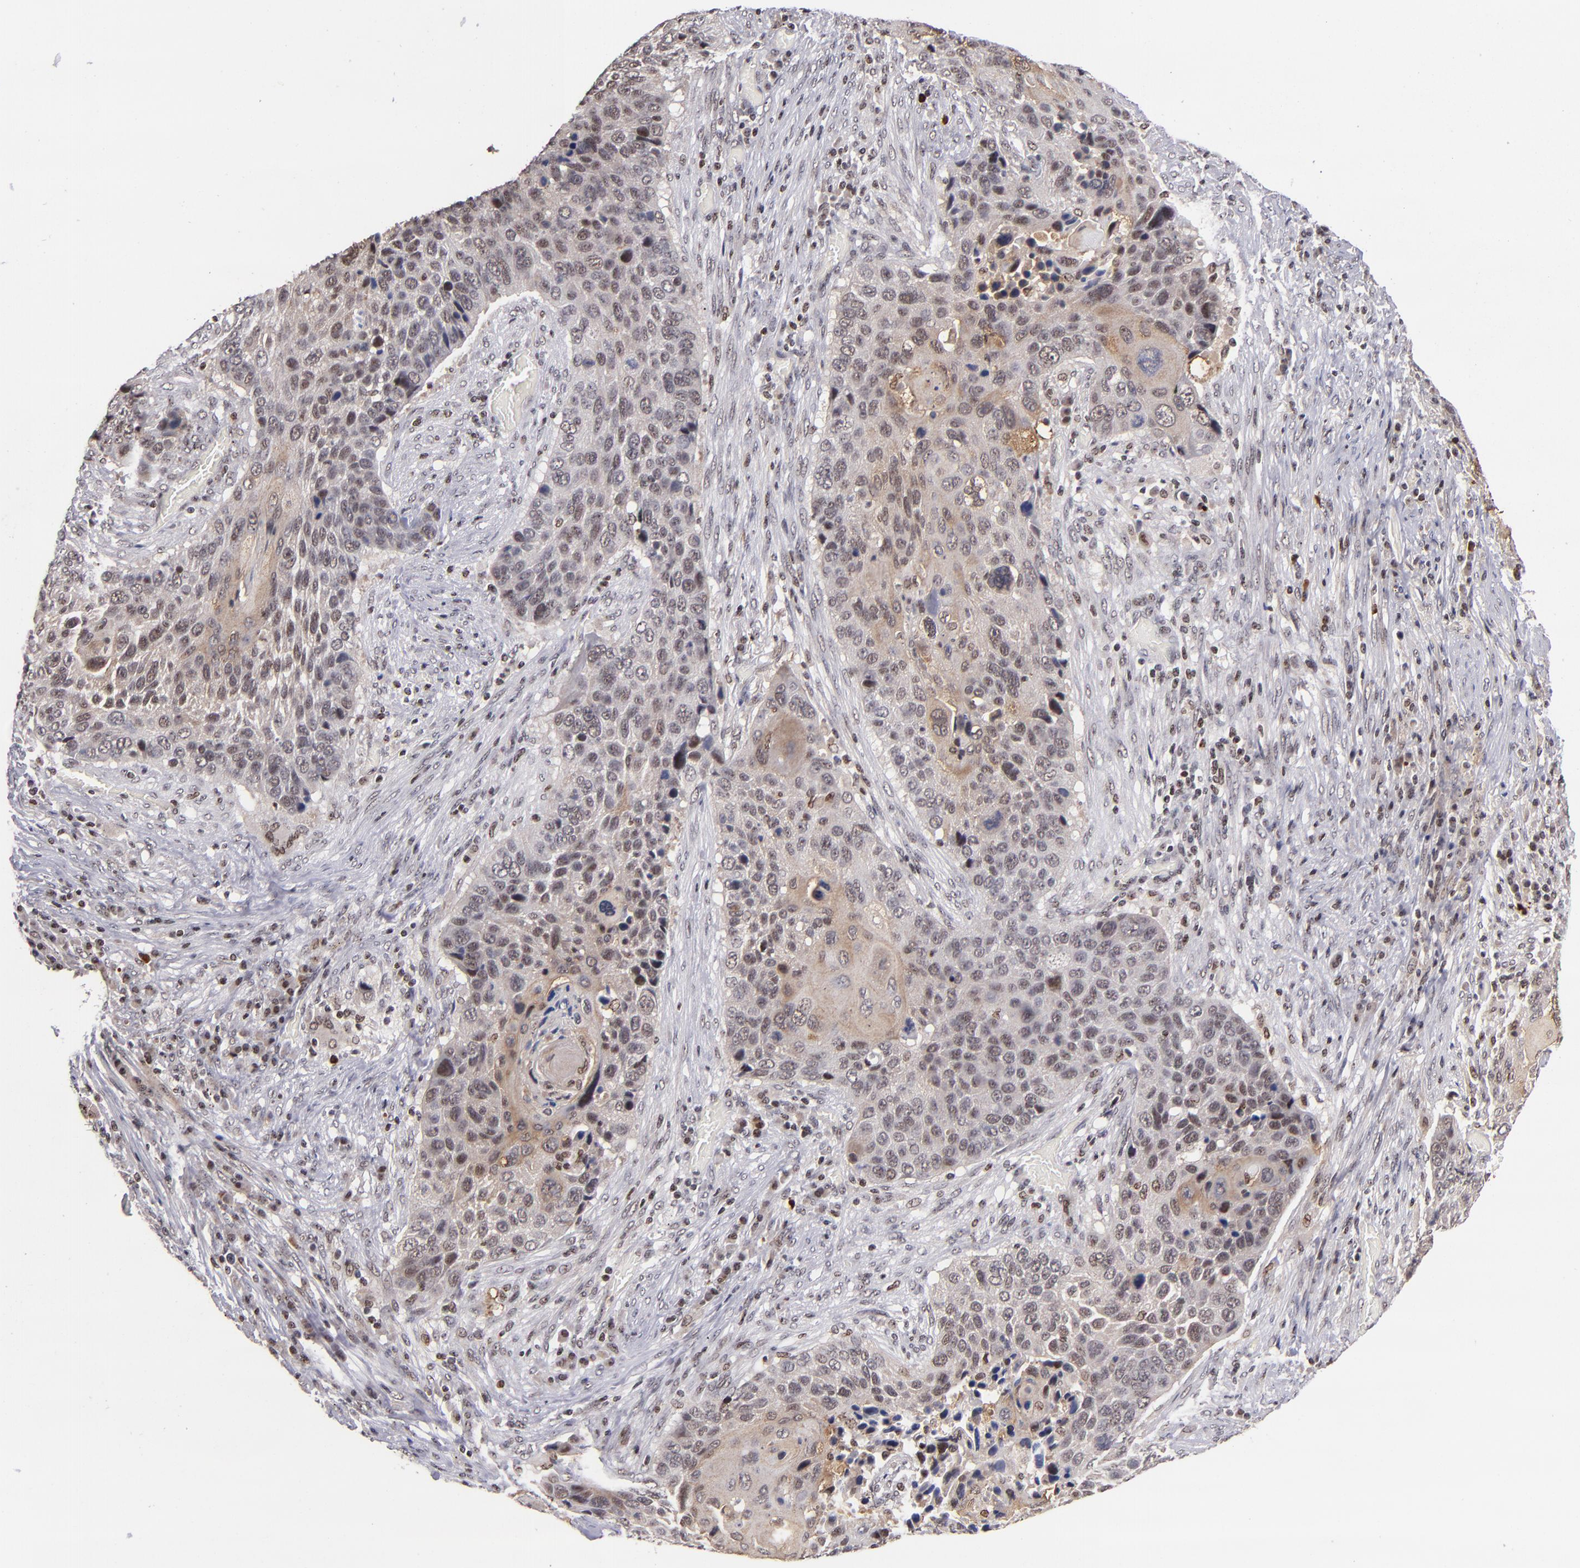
{"staining": {"intensity": "weak", "quantity": ">75%", "location": "cytoplasmic/membranous,nuclear"}, "tissue": "lung cancer", "cell_type": "Tumor cells", "image_type": "cancer", "snomed": [{"axis": "morphology", "description": "Squamous cell carcinoma, NOS"}, {"axis": "topography", "description": "Lung"}], "caption": "Immunohistochemistry micrograph of lung squamous cell carcinoma stained for a protein (brown), which exhibits low levels of weak cytoplasmic/membranous and nuclear staining in about >75% of tumor cells.", "gene": "PCNX4", "patient": {"sex": "male", "age": 68}}